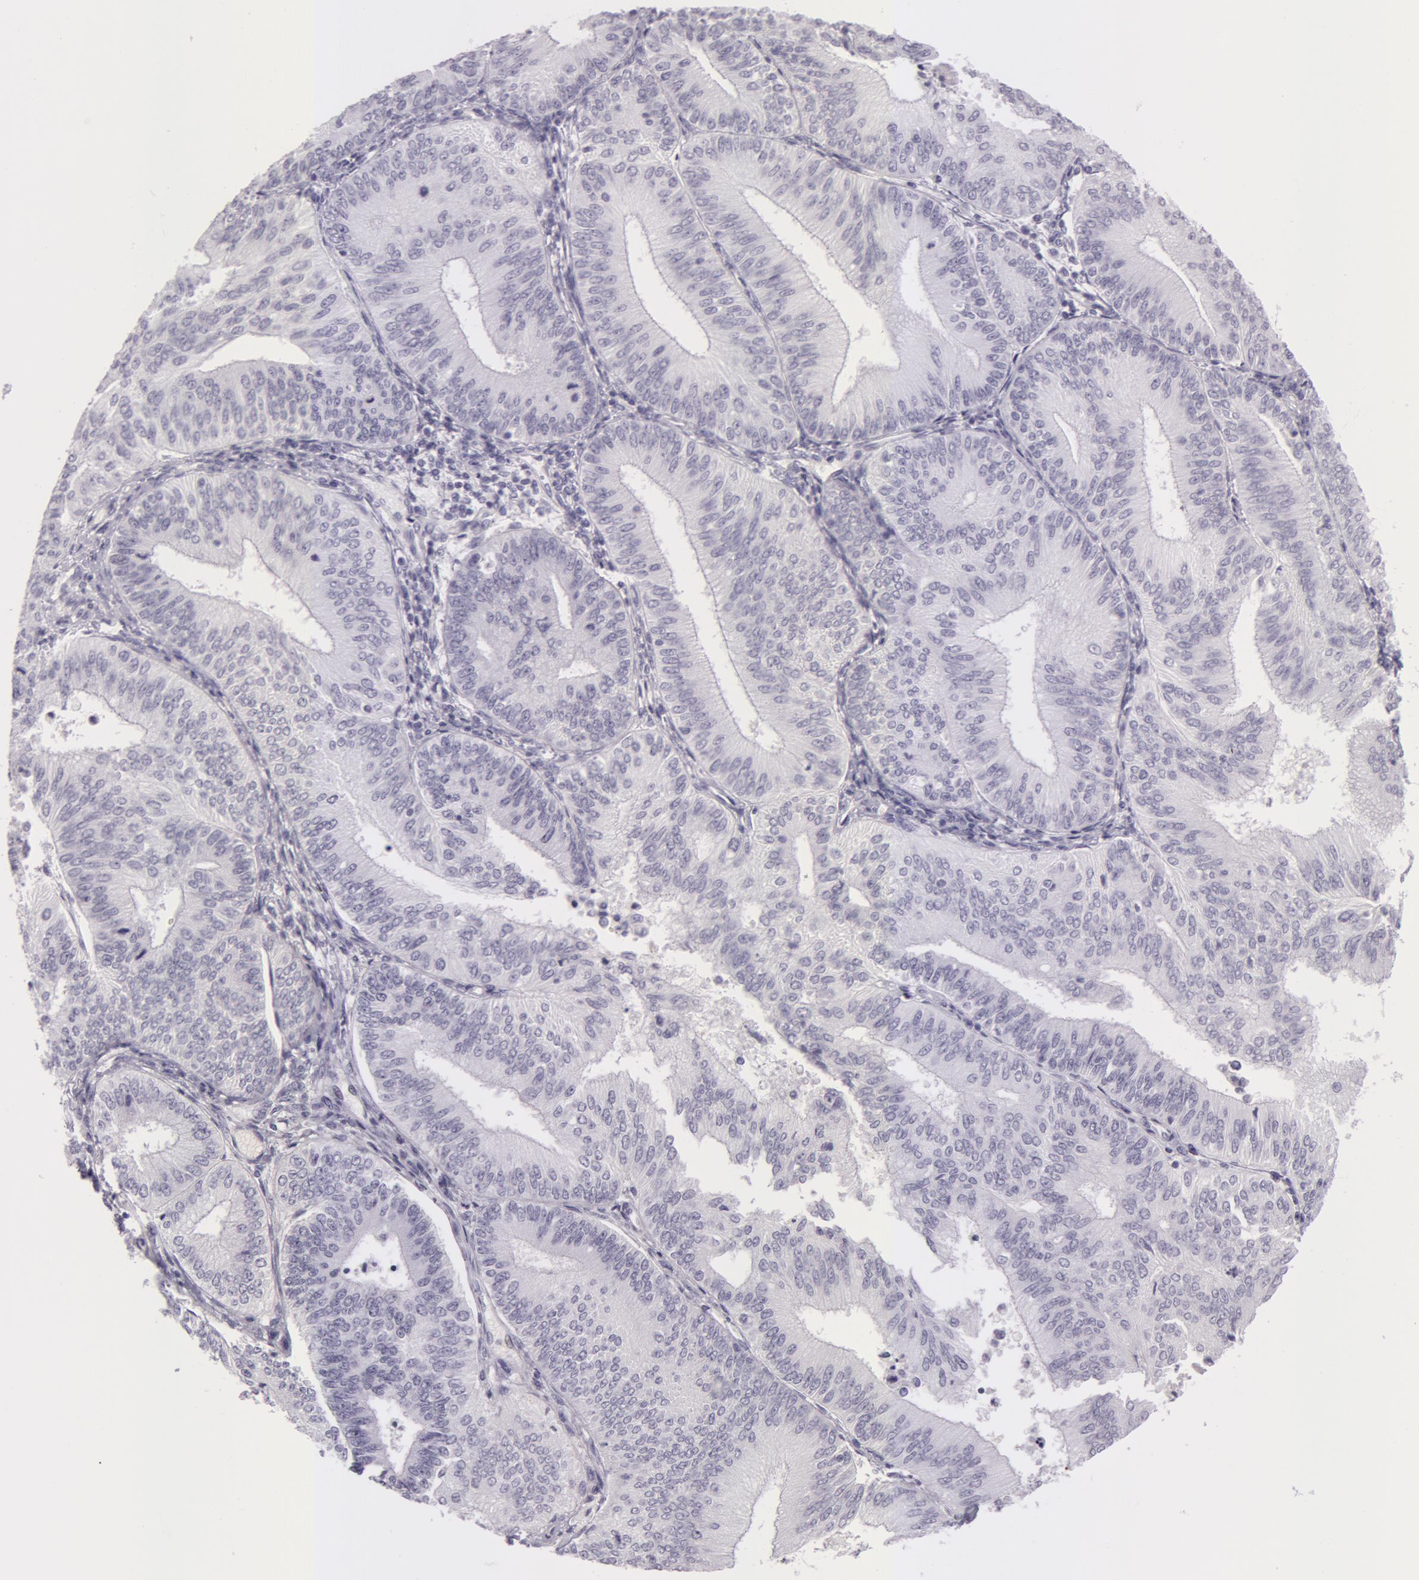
{"staining": {"intensity": "negative", "quantity": "none", "location": "none"}, "tissue": "endometrial cancer", "cell_type": "Tumor cells", "image_type": "cancer", "snomed": [{"axis": "morphology", "description": "Adenocarcinoma, NOS"}, {"axis": "topography", "description": "Endometrium"}], "caption": "Immunohistochemistry (IHC) micrograph of human endometrial cancer (adenocarcinoma) stained for a protein (brown), which exhibits no positivity in tumor cells. (DAB immunohistochemistry with hematoxylin counter stain).", "gene": "CKB", "patient": {"sex": "female", "age": 55}}